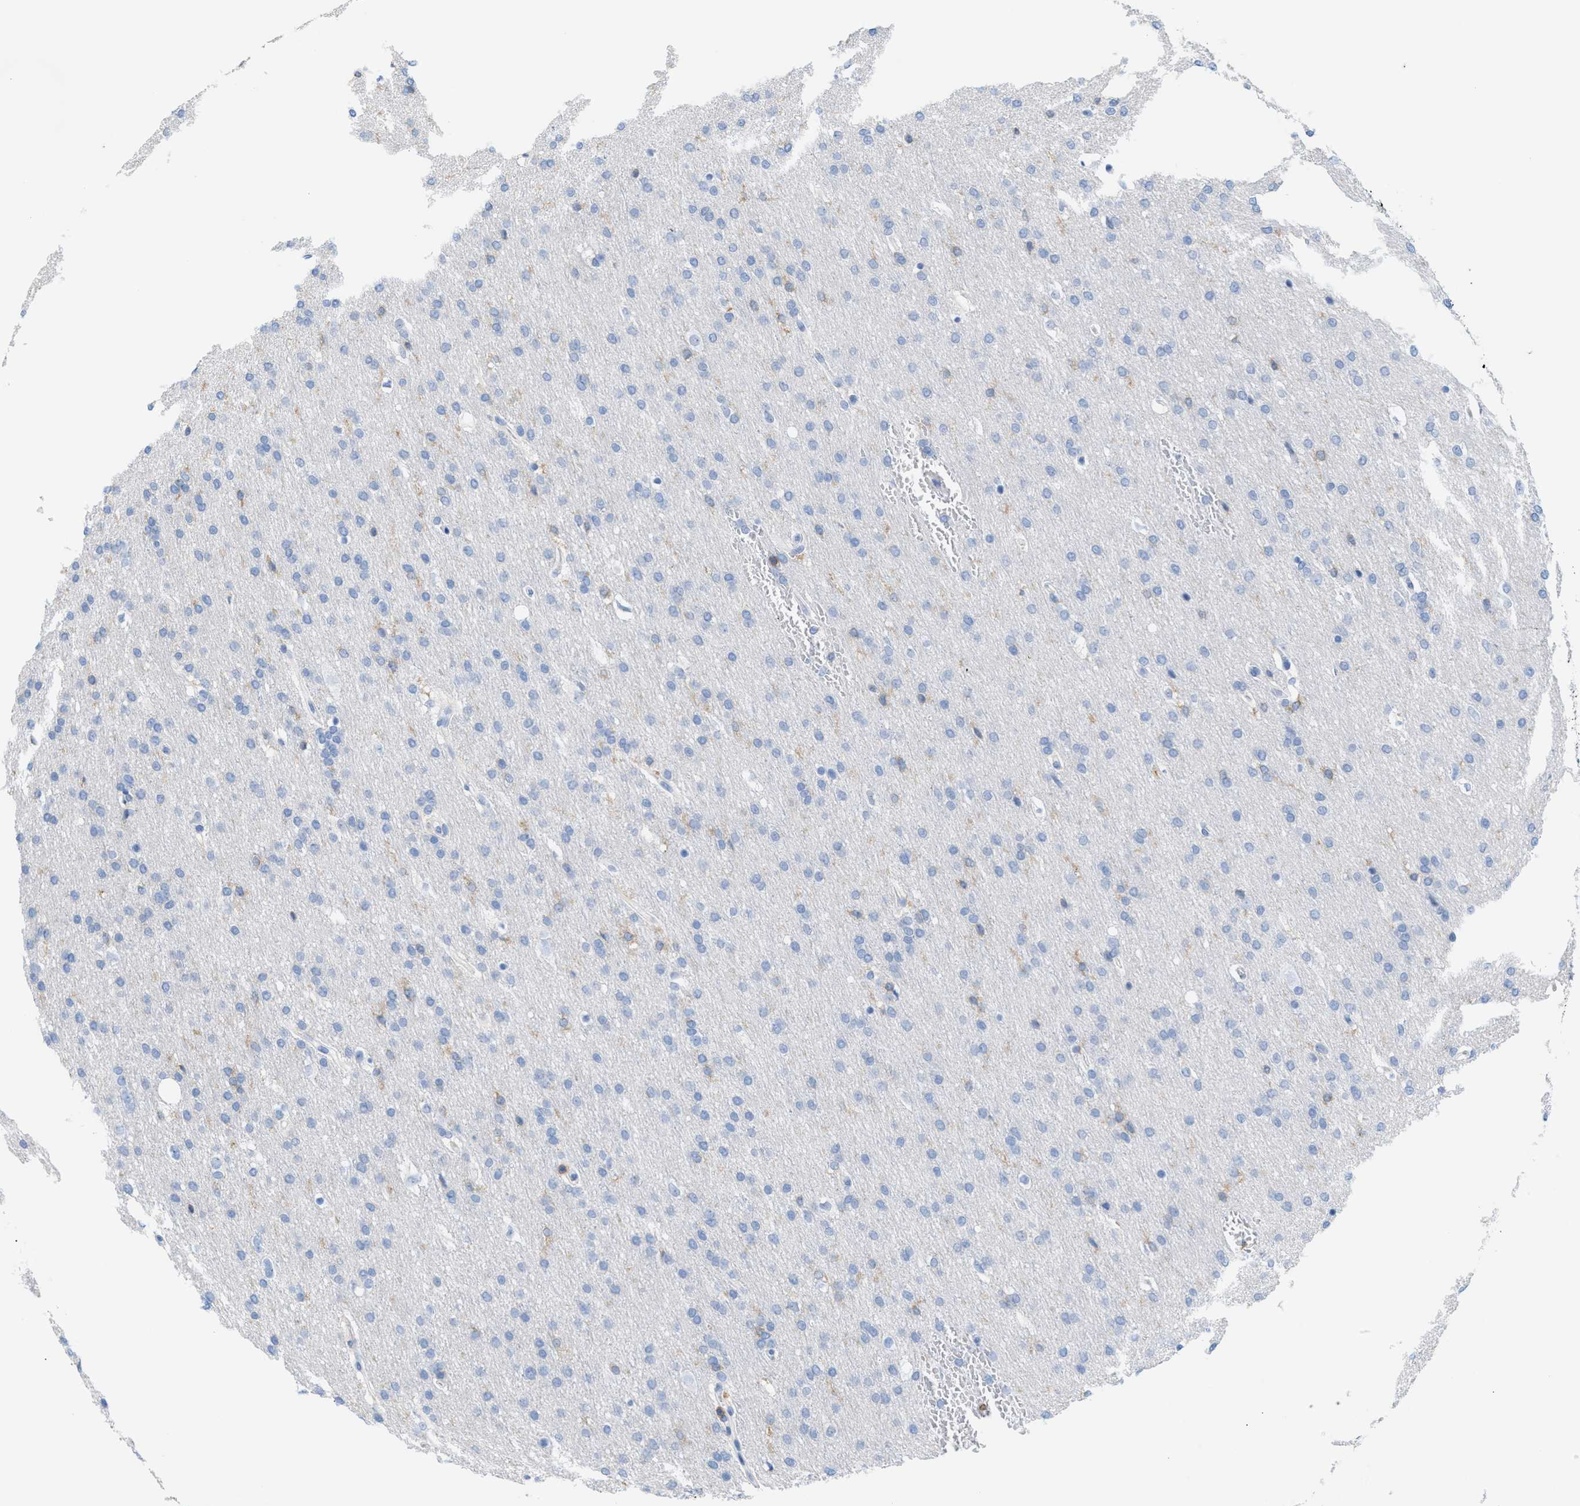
{"staining": {"intensity": "negative", "quantity": "none", "location": "none"}, "tissue": "glioma", "cell_type": "Tumor cells", "image_type": "cancer", "snomed": [{"axis": "morphology", "description": "Glioma, malignant, Low grade"}, {"axis": "topography", "description": "Brain"}], "caption": "A micrograph of human glioma is negative for staining in tumor cells.", "gene": "IL16", "patient": {"sex": "female", "age": 37}}